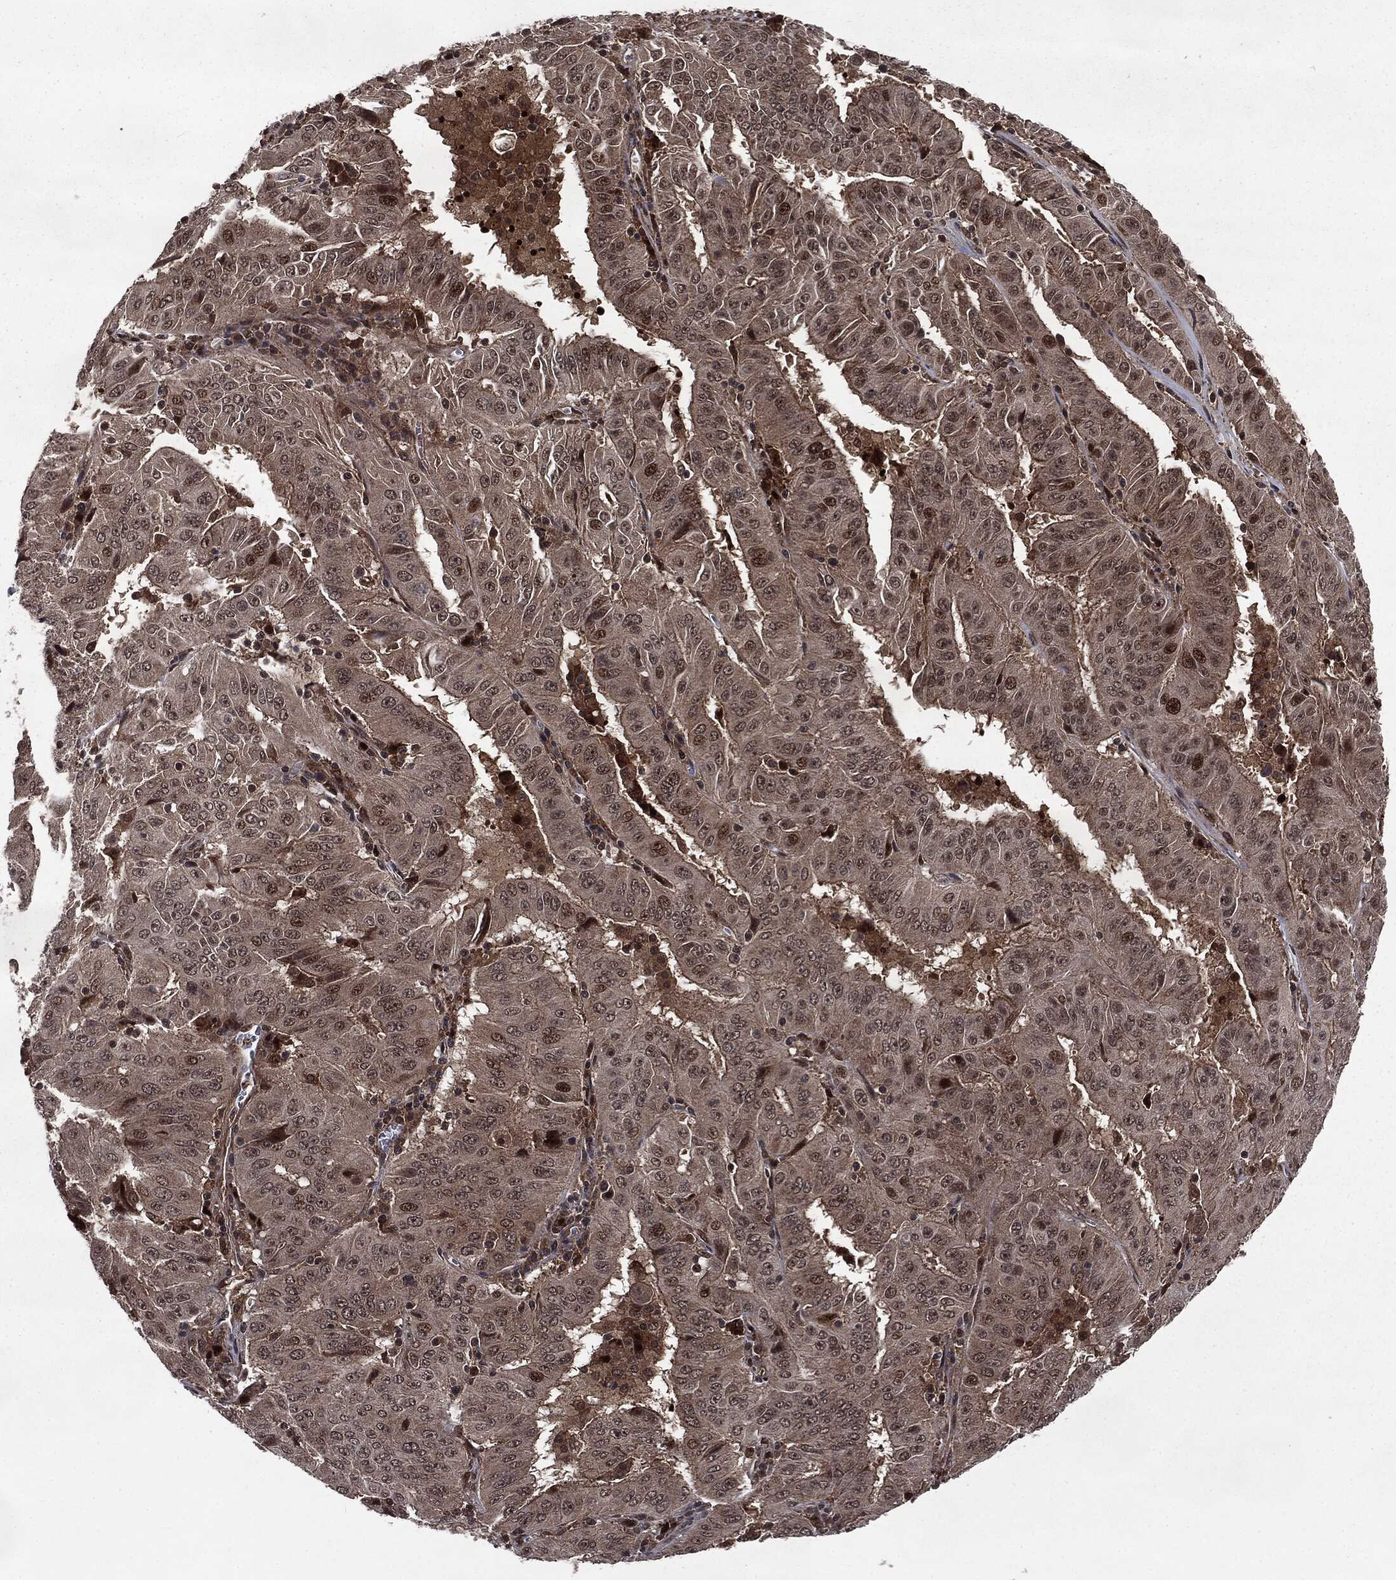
{"staining": {"intensity": "moderate", "quantity": ">75%", "location": "cytoplasmic/membranous,nuclear"}, "tissue": "pancreatic cancer", "cell_type": "Tumor cells", "image_type": "cancer", "snomed": [{"axis": "morphology", "description": "Adenocarcinoma, NOS"}, {"axis": "topography", "description": "Pancreas"}], "caption": "There is medium levels of moderate cytoplasmic/membranous and nuclear positivity in tumor cells of pancreatic cancer, as demonstrated by immunohistochemical staining (brown color).", "gene": "STAU2", "patient": {"sex": "male", "age": 63}}